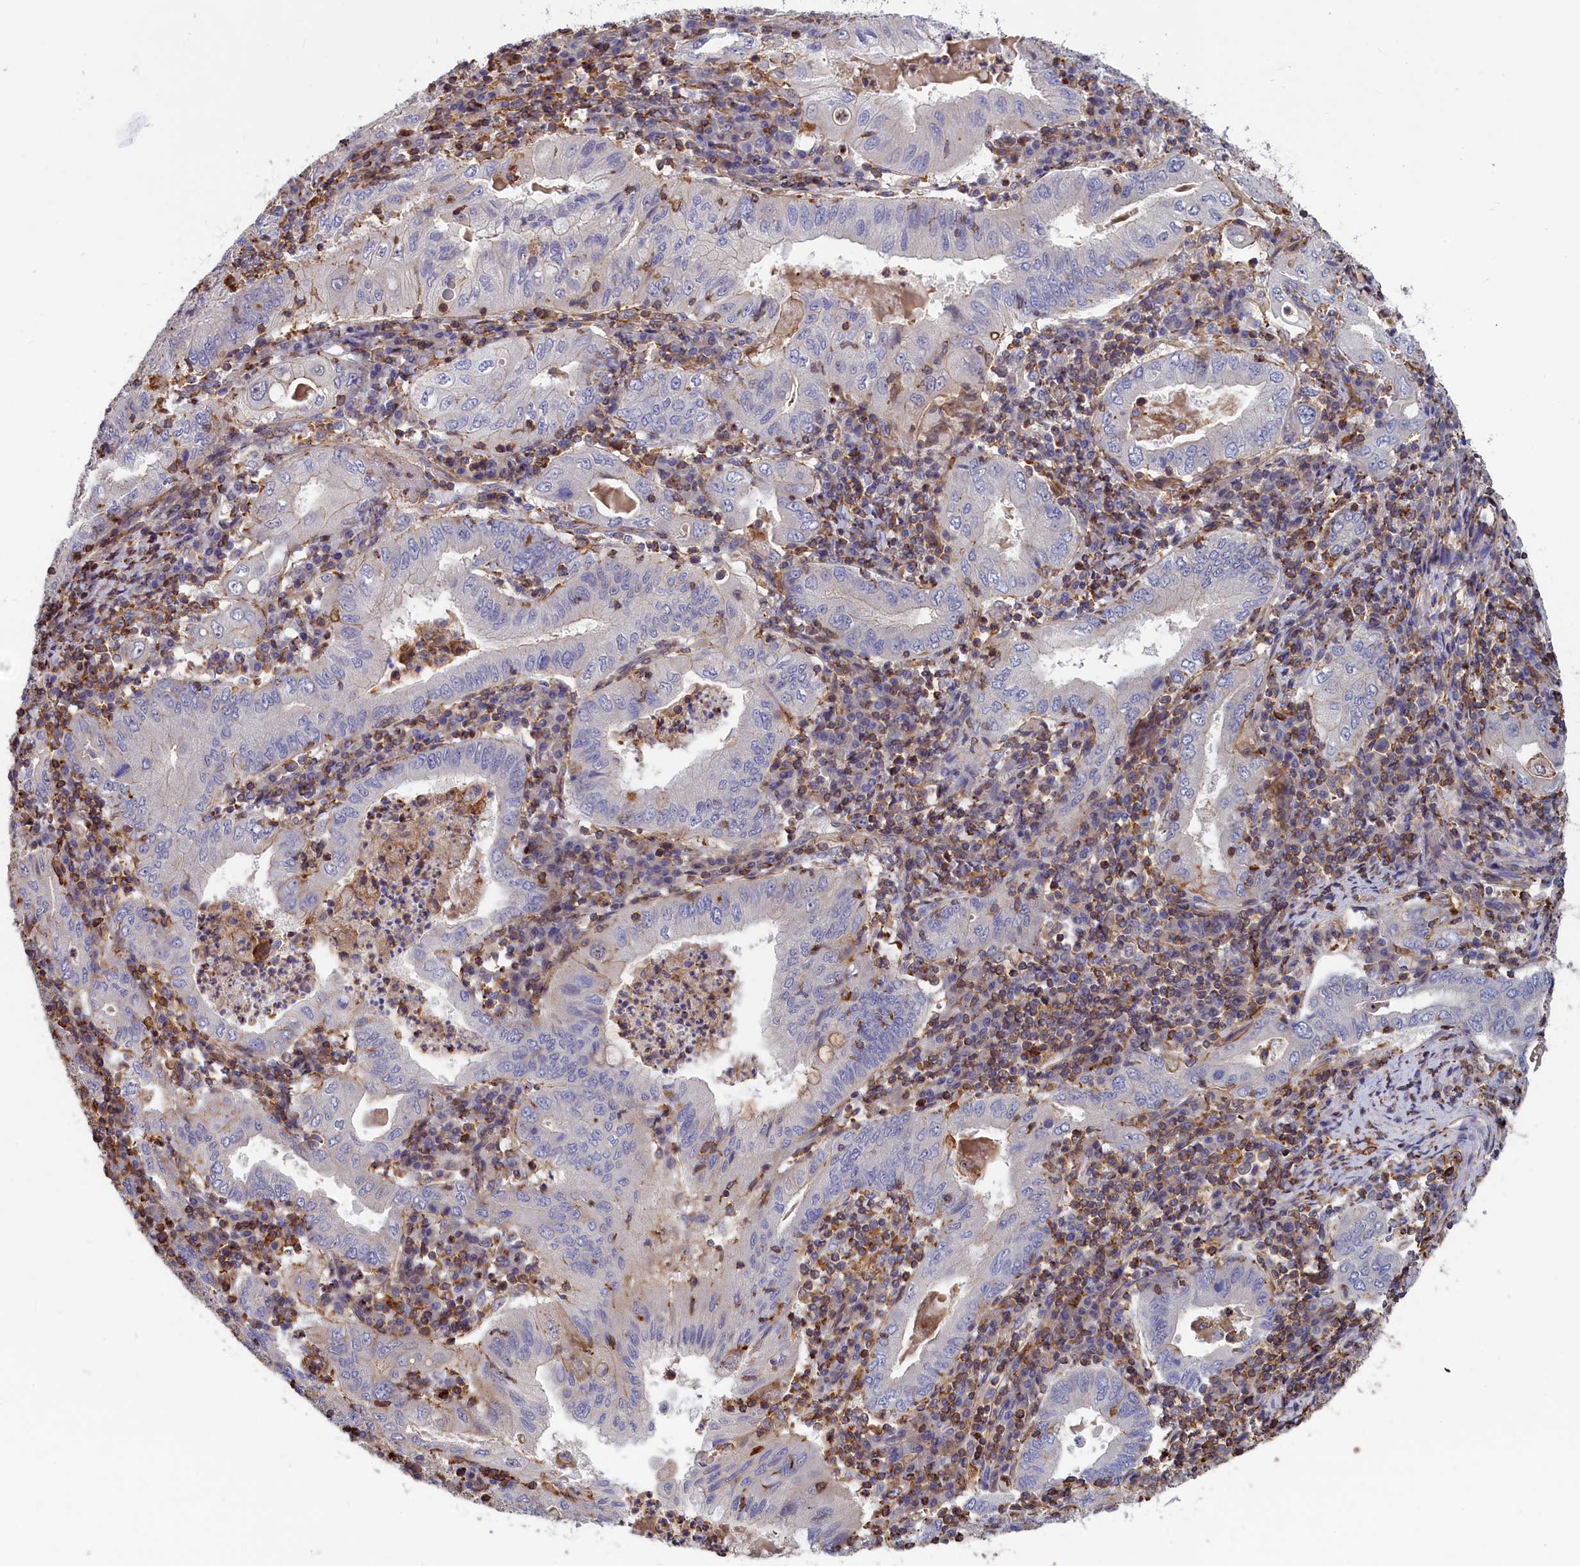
{"staining": {"intensity": "negative", "quantity": "none", "location": "none"}, "tissue": "stomach cancer", "cell_type": "Tumor cells", "image_type": "cancer", "snomed": [{"axis": "morphology", "description": "Normal tissue, NOS"}, {"axis": "morphology", "description": "Adenocarcinoma, NOS"}, {"axis": "topography", "description": "Esophagus"}, {"axis": "topography", "description": "Stomach, upper"}, {"axis": "topography", "description": "Peripheral nerve tissue"}], "caption": "A high-resolution histopathology image shows immunohistochemistry staining of stomach cancer (adenocarcinoma), which shows no significant positivity in tumor cells. (DAB (3,3'-diaminobenzidine) immunohistochemistry (IHC), high magnification).", "gene": "ANKRD27", "patient": {"sex": "male", "age": 62}}